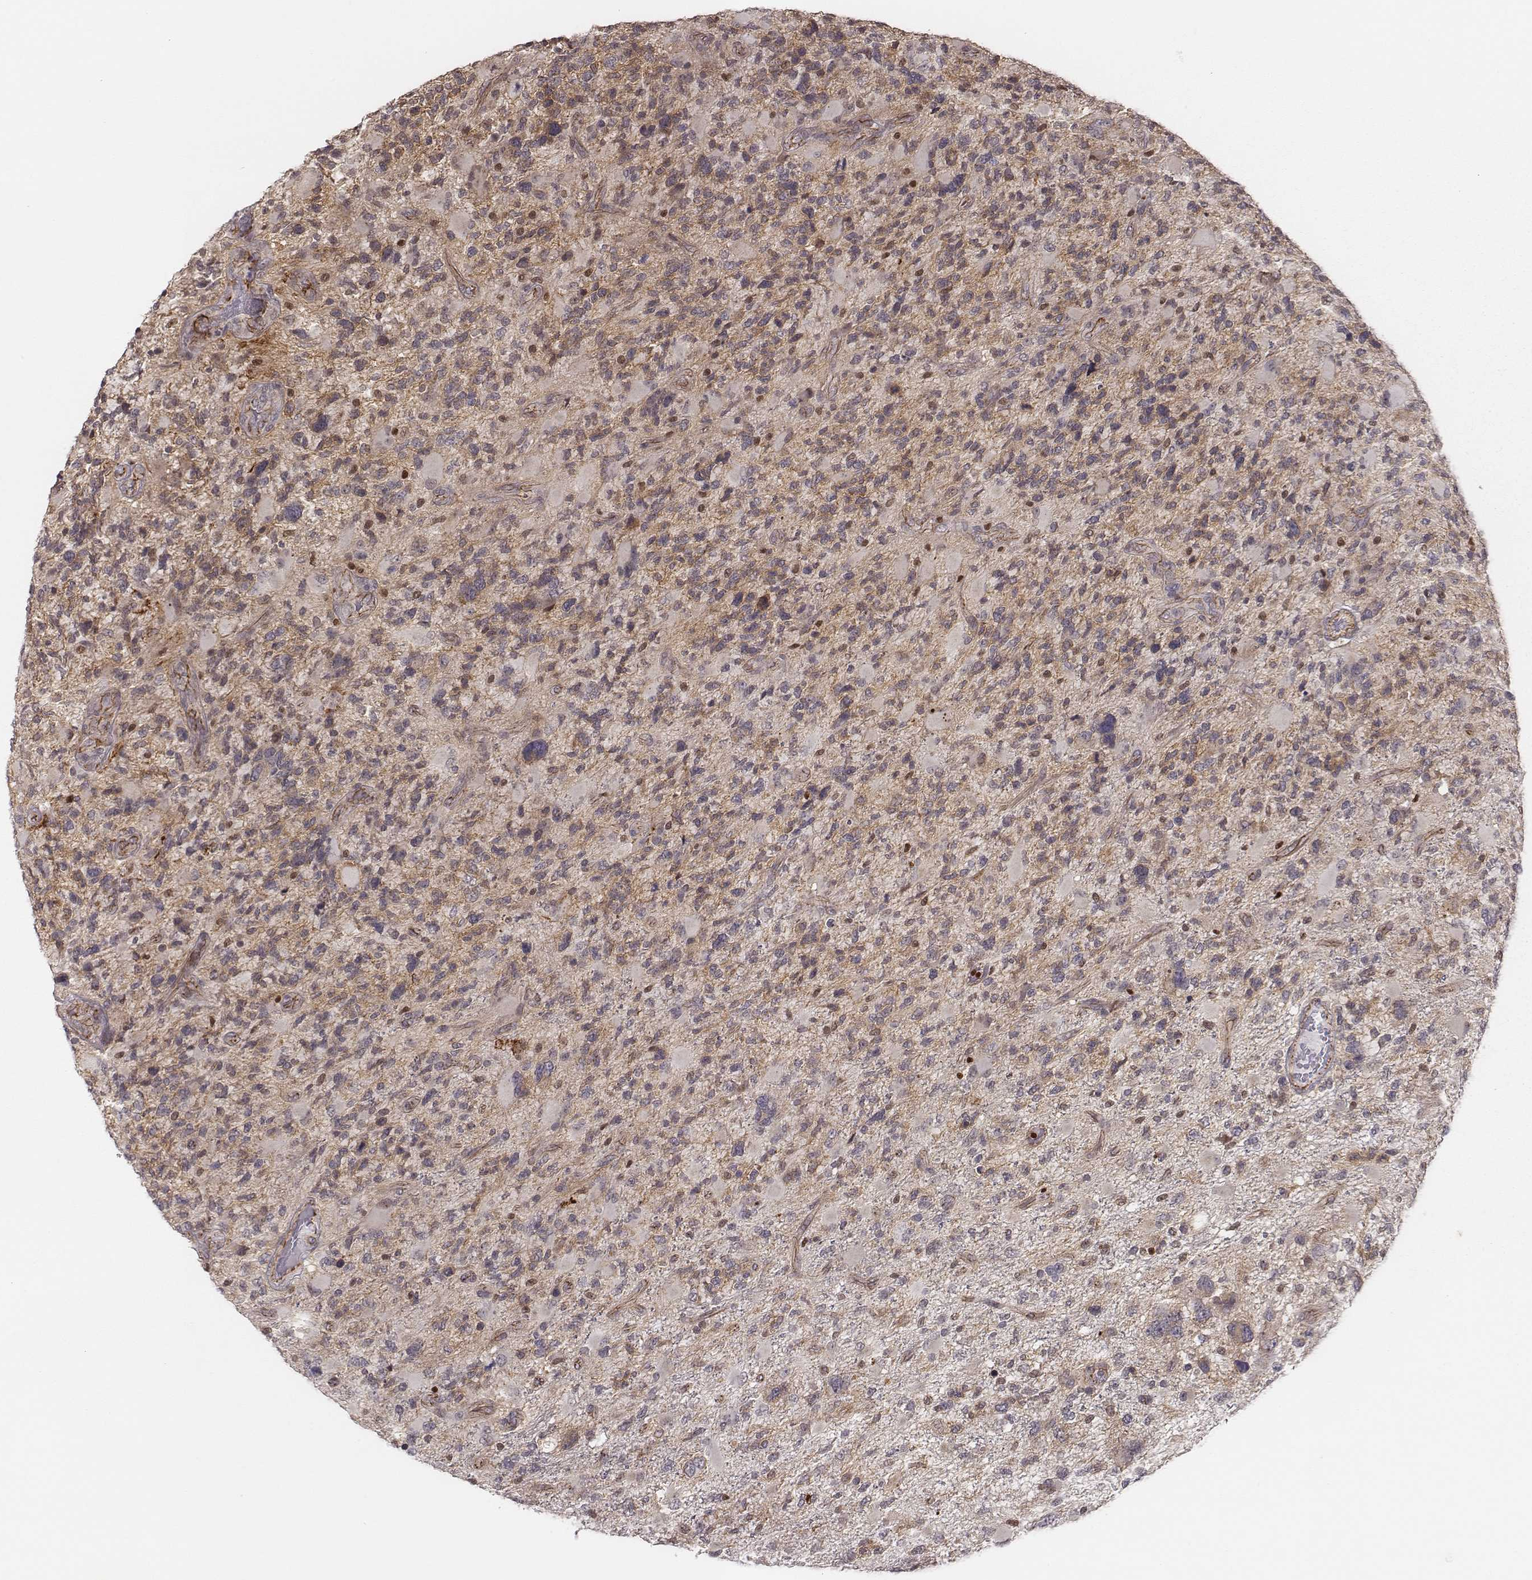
{"staining": {"intensity": "negative", "quantity": "none", "location": "none"}, "tissue": "glioma", "cell_type": "Tumor cells", "image_type": "cancer", "snomed": [{"axis": "morphology", "description": "Glioma, malignant, High grade"}, {"axis": "topography", "description": "Brain"}], "caption": "Glioma stained for a protein using immunohistochemistry (IHC) shows no expression tumor cells.", "gene": "WDR59", "patient": {"sex": "female", "age": 71}}